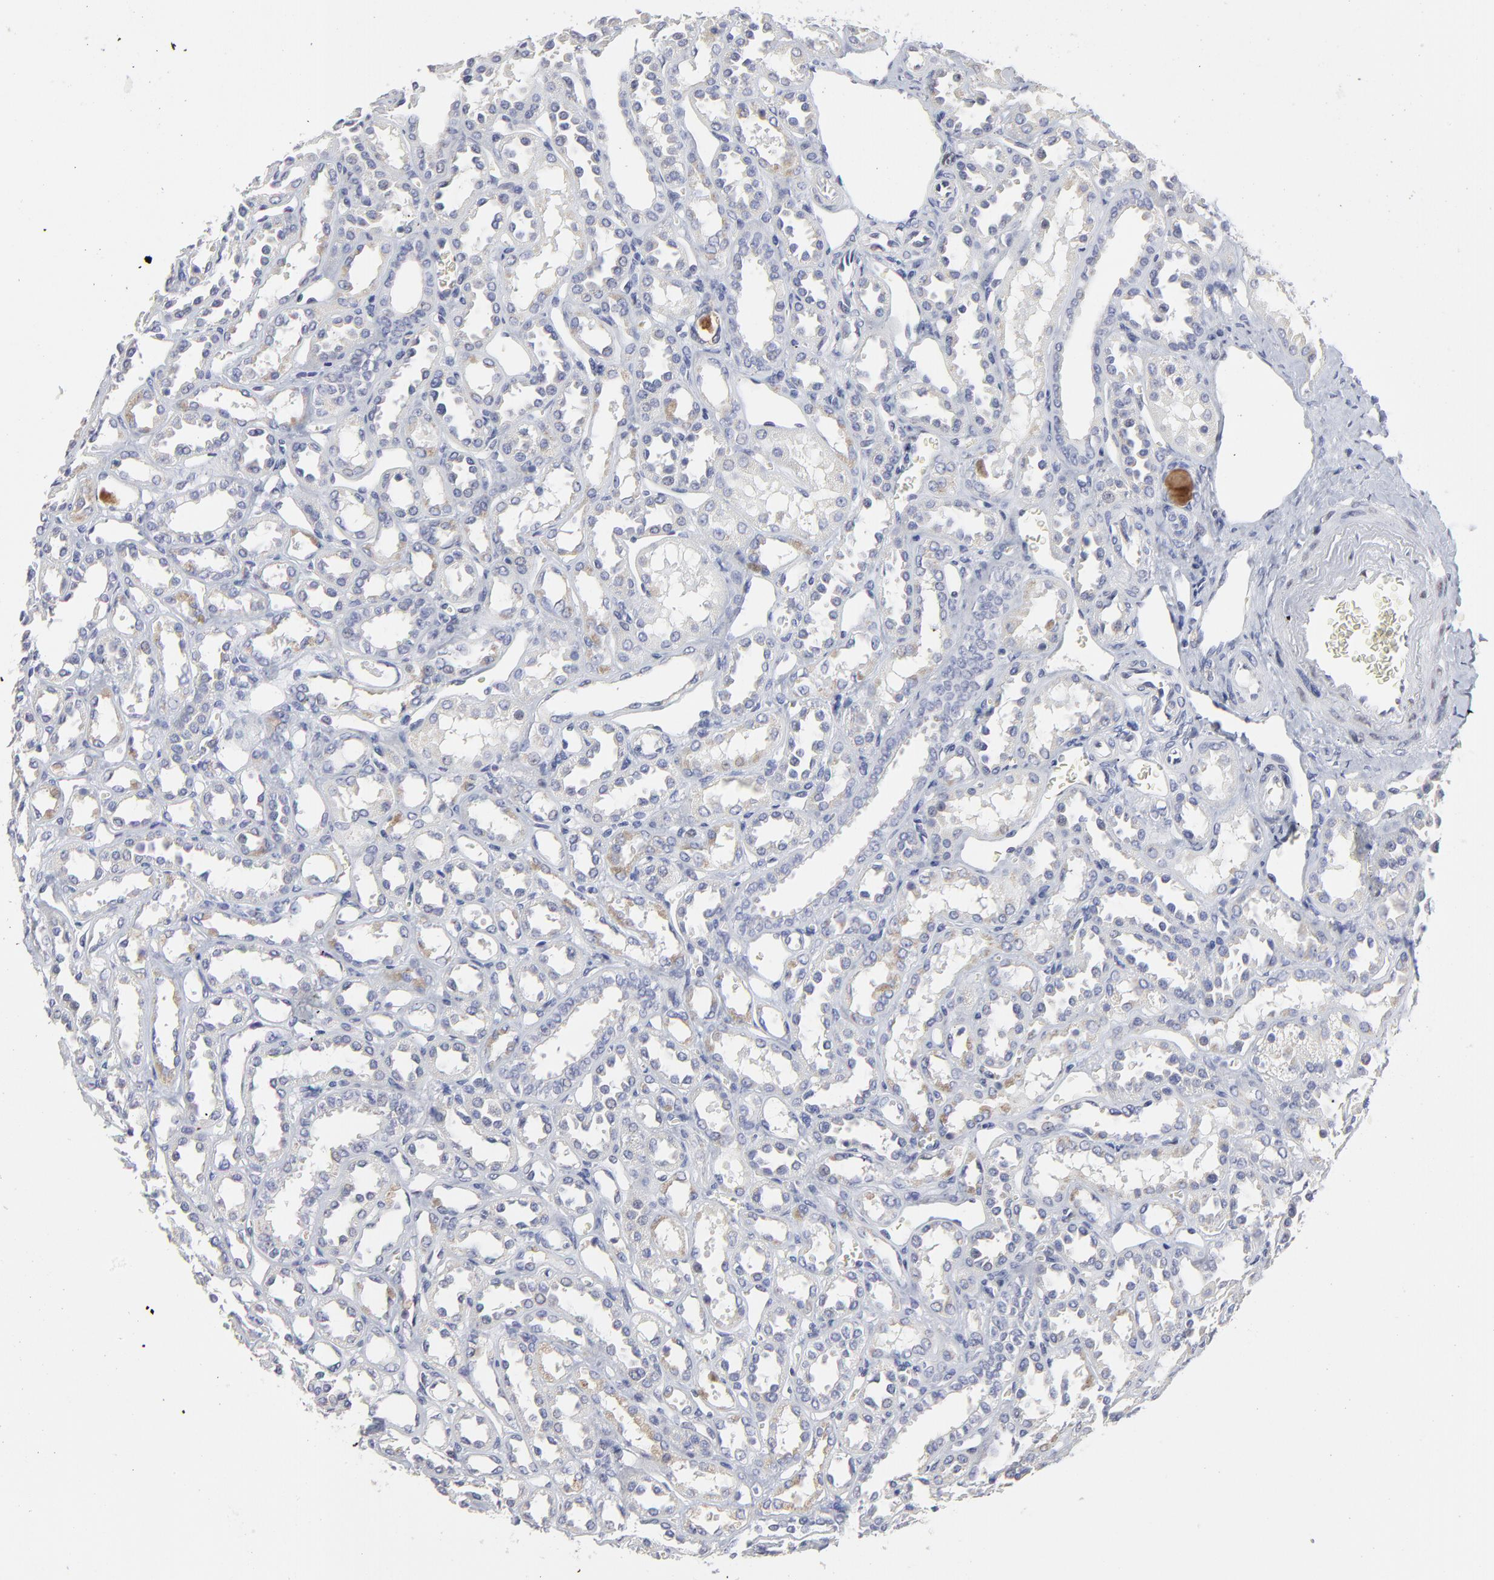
{"staining": {"intensity": "negative", "quantity": "none", "location": "none"}, "tissue": "kidney", "cell_type": "Cells in glomeruli", "image_type": "normal", "snomed": [{"axis": "morphology", "description": "Normal tissue, NOS"}, {"axis": "topography", "description": "Kidney"}], "caption": "Immunohistochemistry (IHC) of normal kidney demonstrates no expression in cells in glomeruli.", "gene": "NCAPH", "patient": {"sex": "female", "age": 52}}